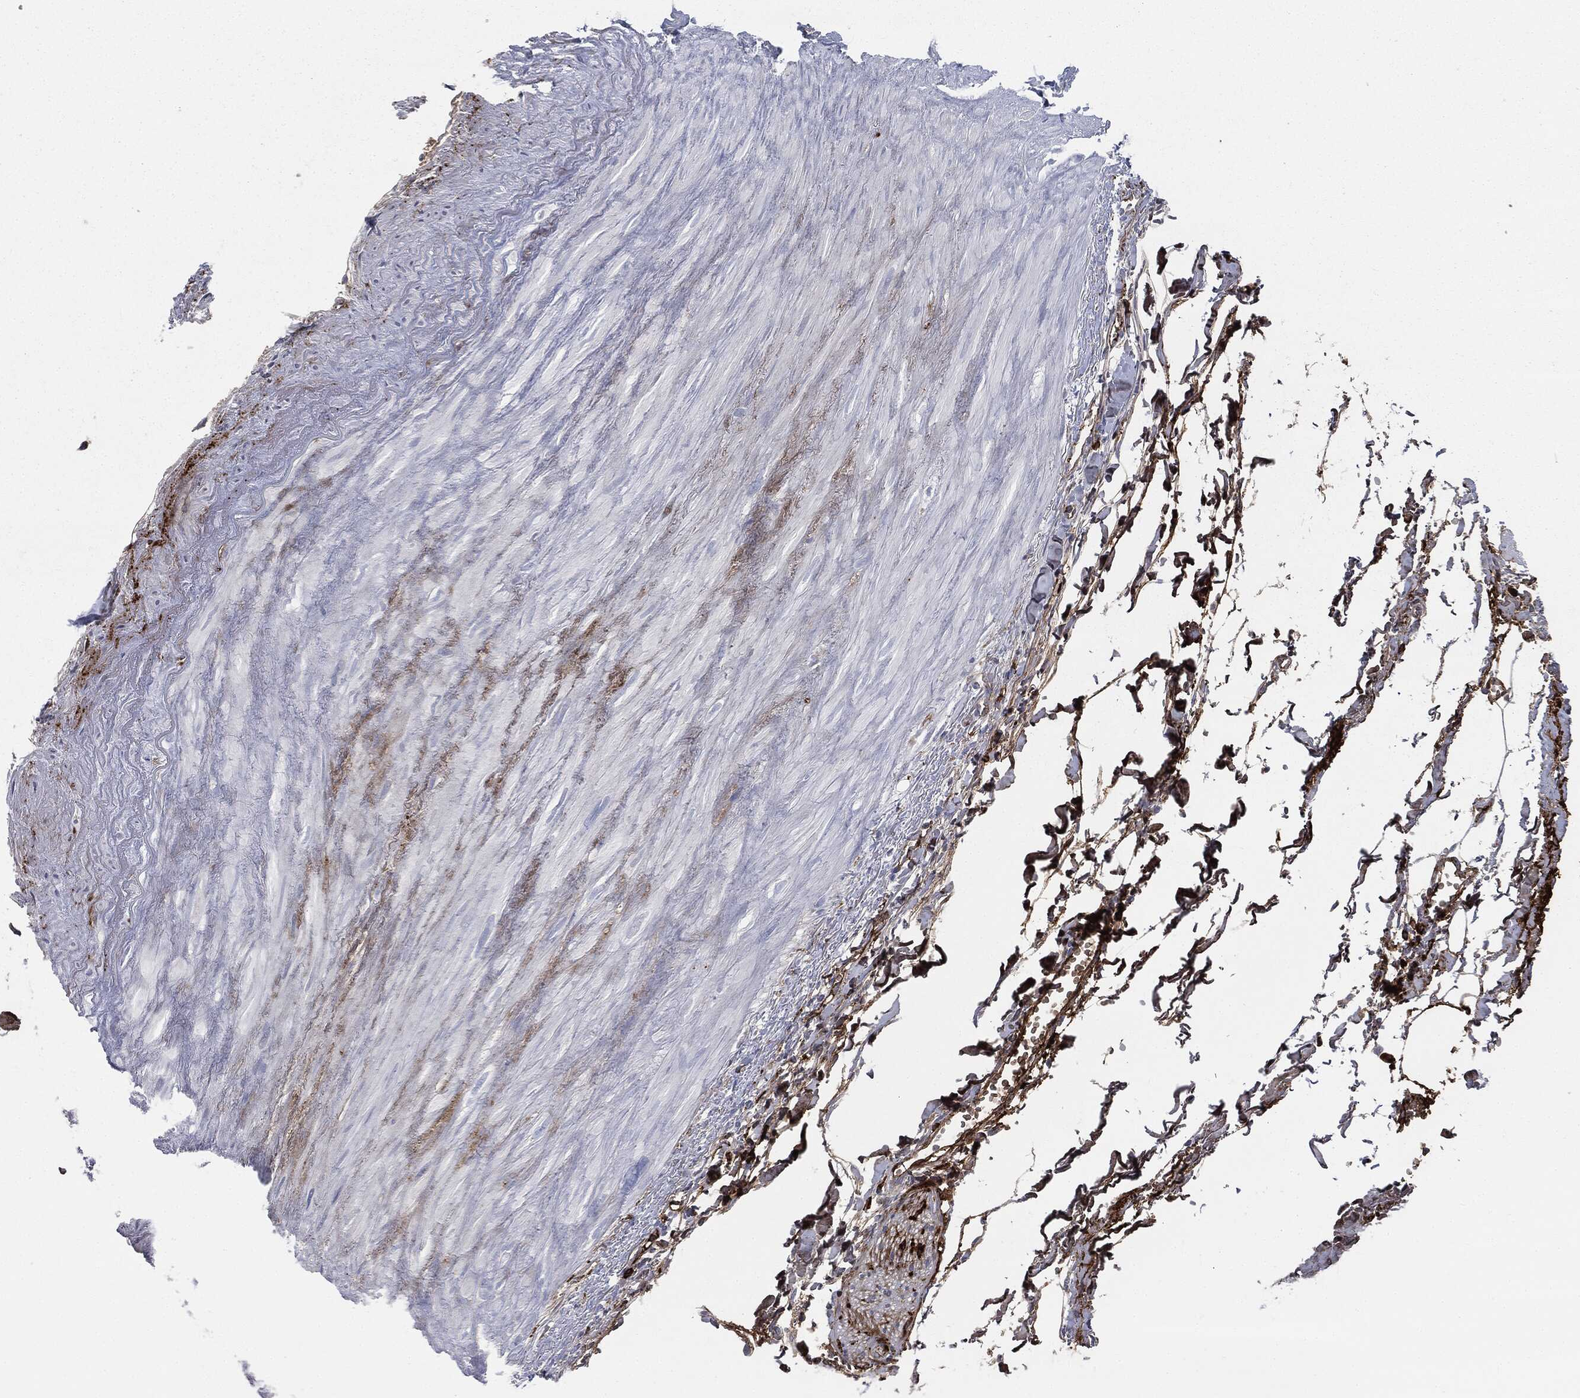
{"staining": {"intensity": "negative", "quantity": "none", "location": "none"}, "tissue": "soft tissue", "cell_type": "Fibroblasts", "image_type": "normal", "snomed": [{"axis": "morphology", "description": "Normal tissue, NOS"}, {"axis": "morphology", "description": "Adenocarcinoma, NOS"}, {"axis": "topography", "description": "Pancreas"}, {"axis": "topography", "description": "Peripheral nerve tissue"}], "caption": "Photomicrograph shows no protein staining in fibroblasts of normal soft tissue.", "gene": "APOB", "patient": {"sex": "male", "age": 61}}